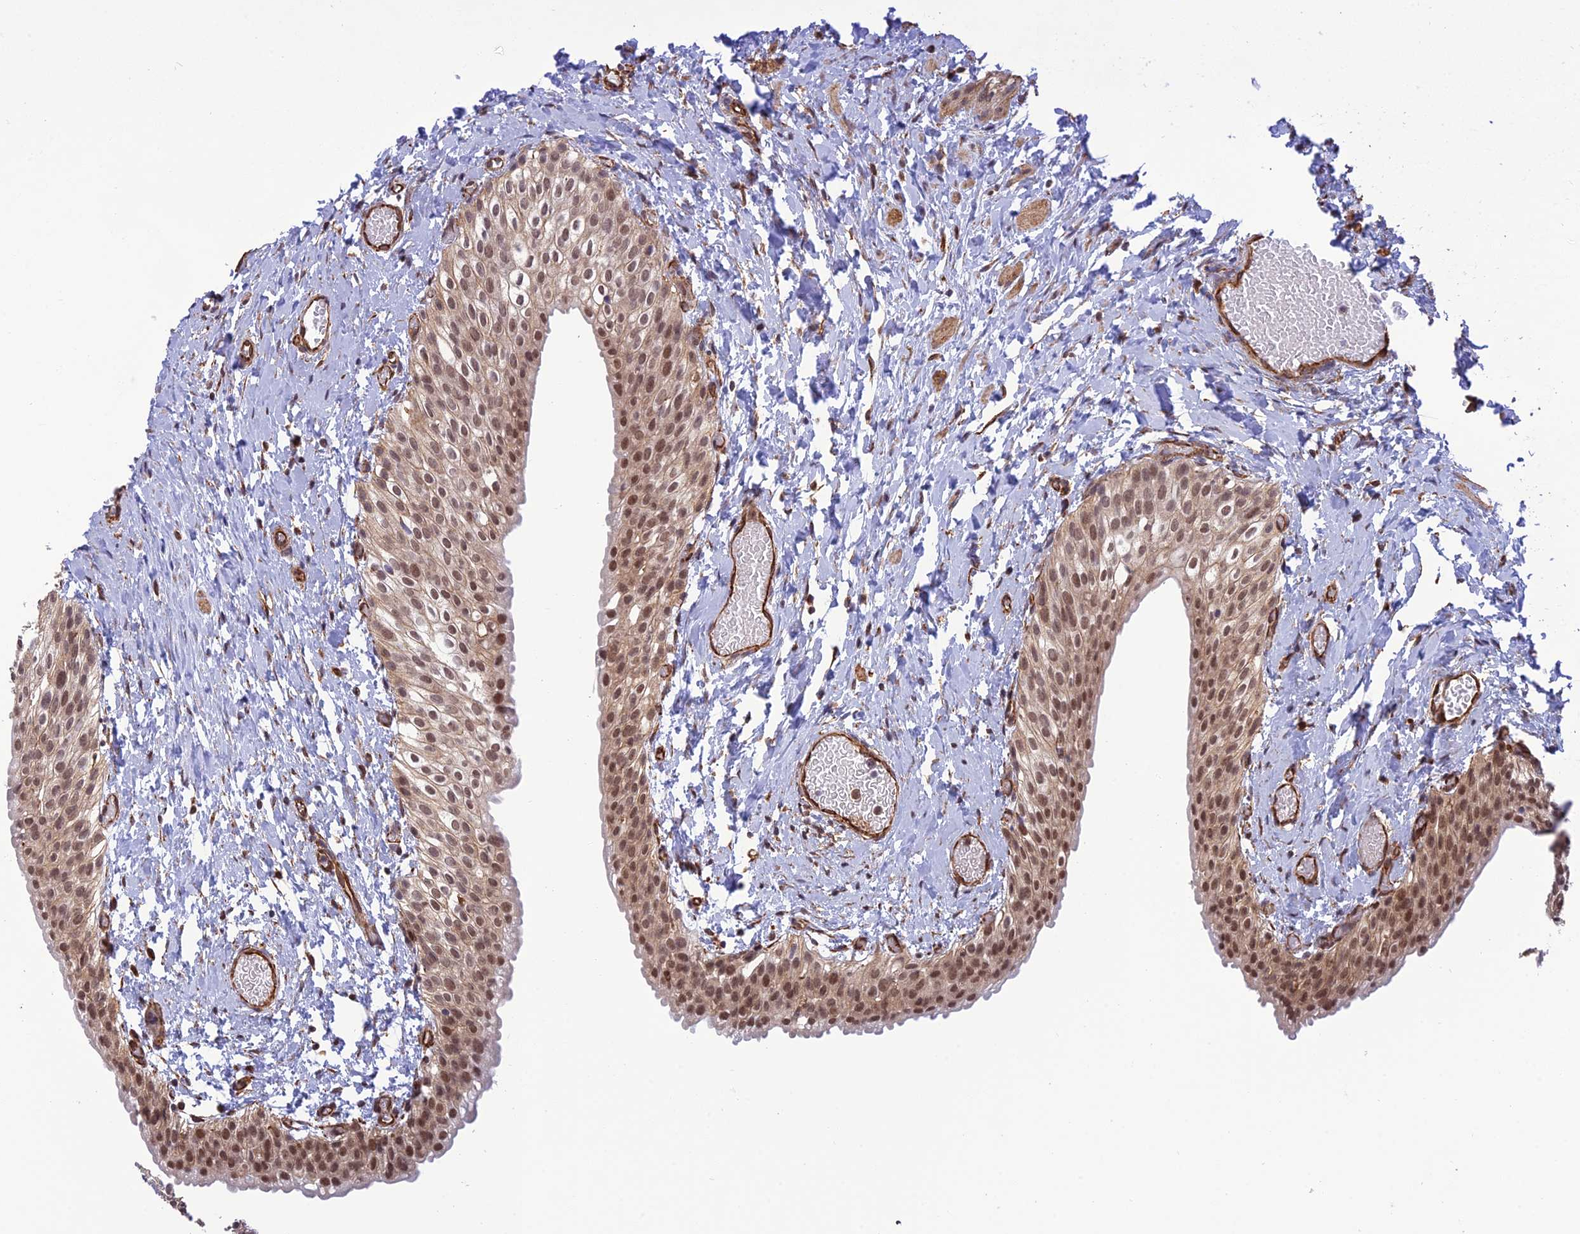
{"staining": {"intensity": "moderate", "quantity": ">75%", "location": "cytoplasmic/membranous,nuclear"}, "tissue": "urinary bladder", "cell_type": "Urothelial cells", "image_type": "normal", "snomed": [{"axis": "morphology", "description": "Normal tissue, NOS"}, {"axis": "topography", "description": "Urinary bladder"}], "caption": "The image exhibits staining of benign urinary bladder, revealing moderate cytoplasmic/membranous,nuclear protein positivity (brown color) within urothelial cells. The staining was performed using DAB (3,3'-diaminobenzidine), with brown indicating positive protein expression. Nuclei are stained blue with hematoxylin.", "gene": "PAGR1", "patient": {"sex": "male", "age": 1}}